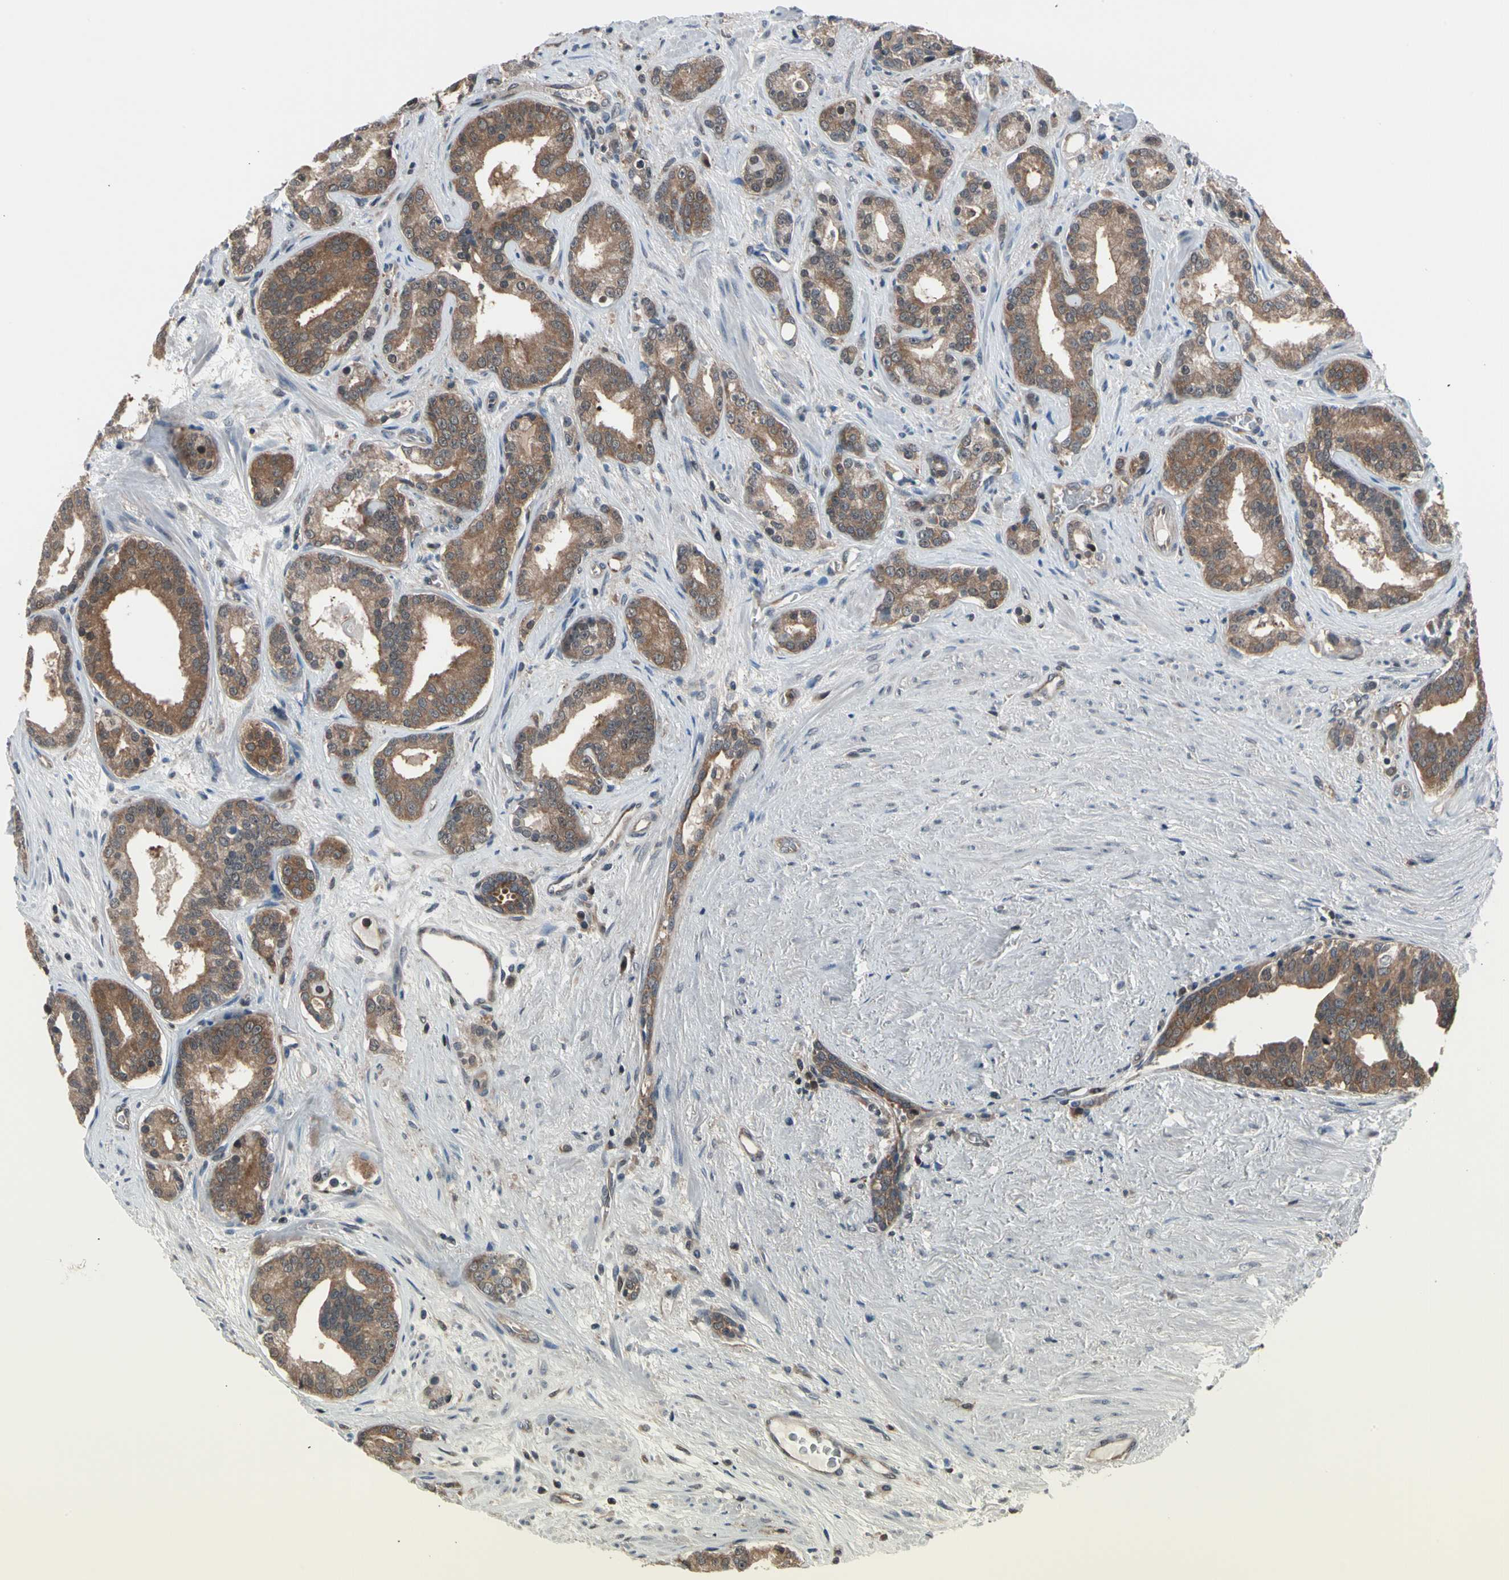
{"staining": {"intensity": "moderate", "quantity": ">75%", "location": "cytoplasmic/membranous"}, "tissue": "prostate cancer", "cell_type": "Tumor cells", "image_type": "cancer", "snomed": [{"axis": "morphology", "description": "Adenocarcinoma, Low grade"}, {"axis": "topography", "description": "Prostate"}], "caption": "A photomicrograph showing moderate cytoplasmic/membranous expression in about >75% of tumor cells in prostate cancer, as visualized by brown immunohistochemical staining.", "gene": "PSMA2", "patient": {"sex": "male", "age": 63}}